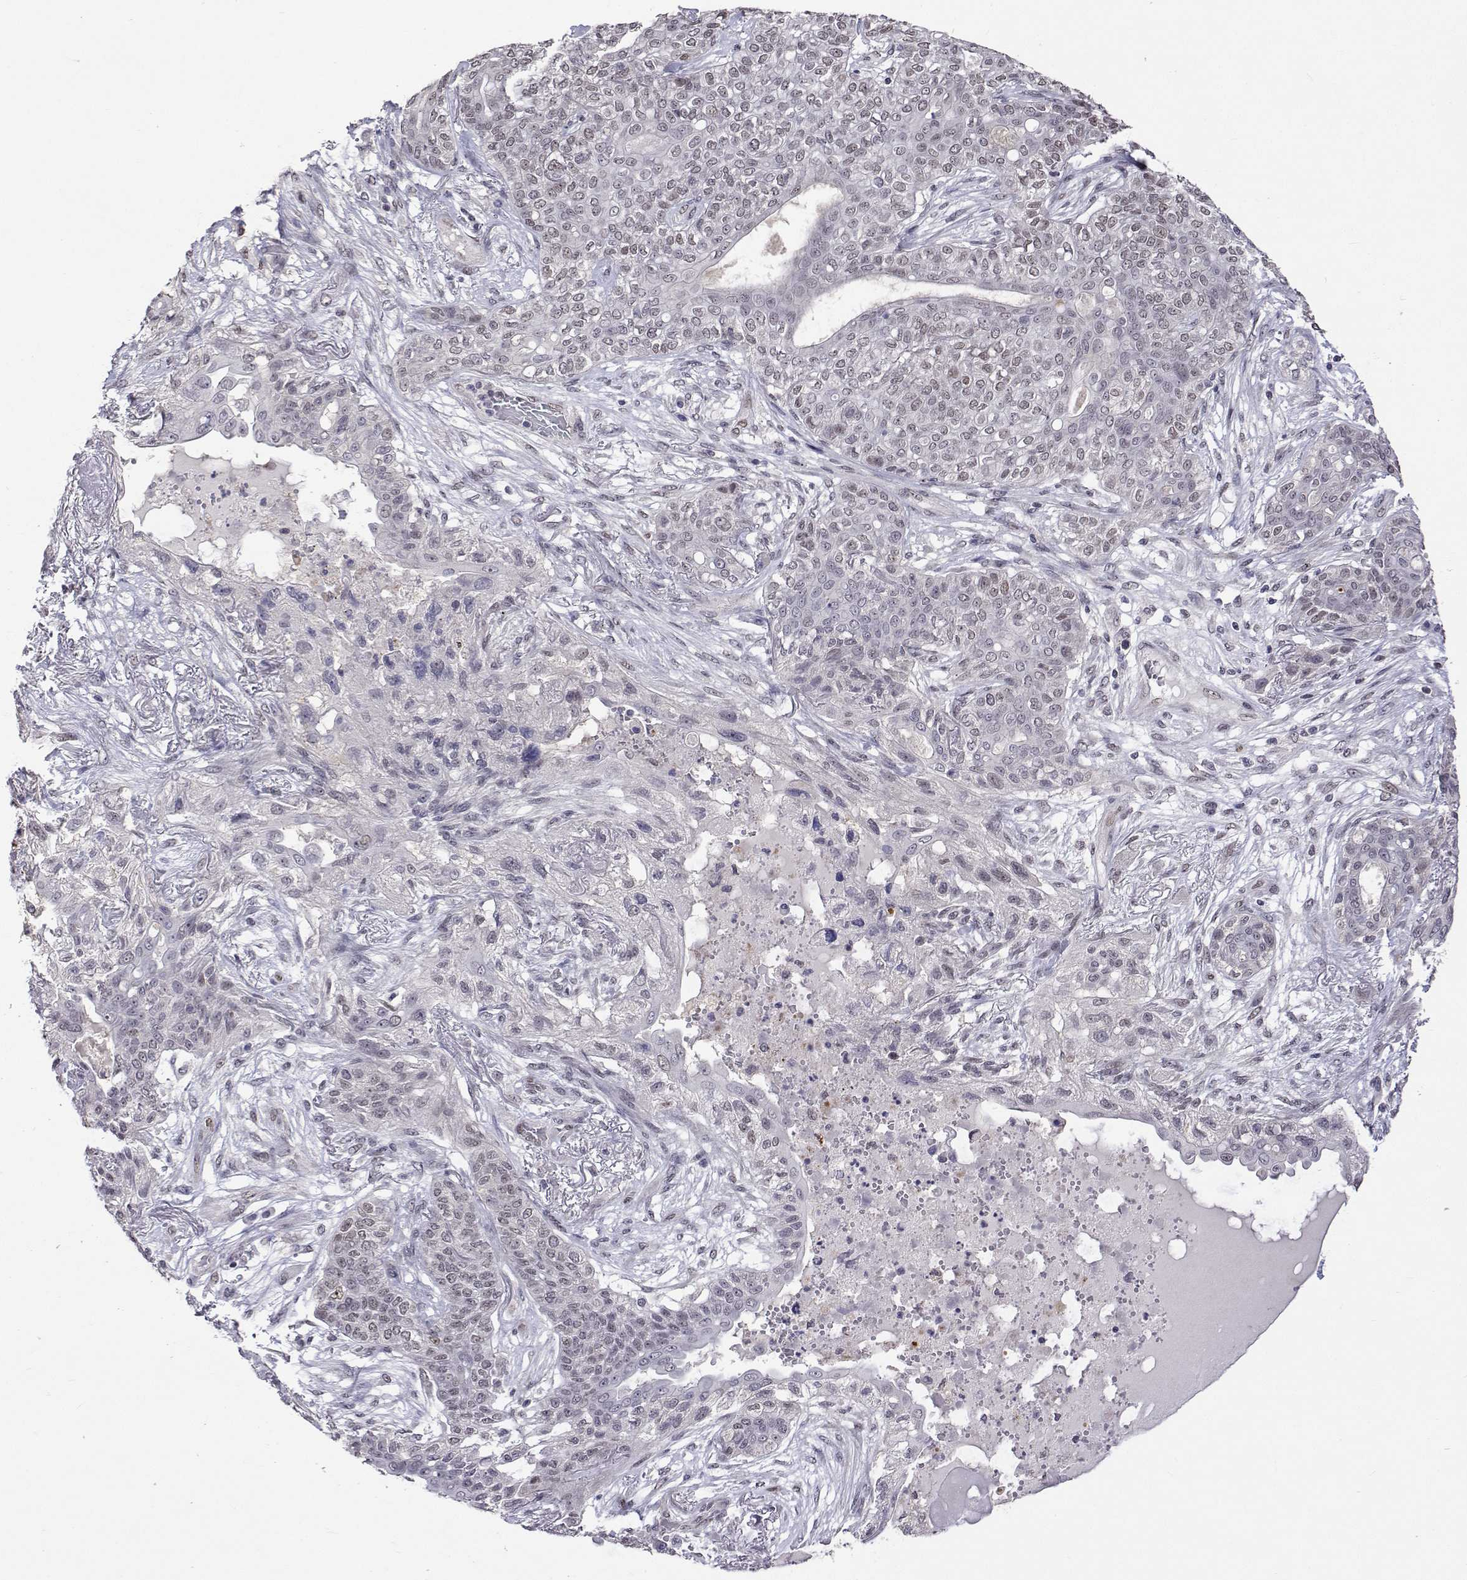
{"staining": {"intensity": "weak", "quantity": "<25%", "location": "nuclear"}, "tissue": "lung cancer", "cell_type": "Tumor cells", "image_type": "cancer", "snomed": [{"axis": "morphology", "description": "Squamous cell carcinoma, NOS"}, {"axis": "topography", "description": "Lung"}], "caption": "Immunohistochemistry image of neoplastic tissue: lung squamous cell carcinoma stained with DAB (3,3'-diaminobenzidine) exhibits no significant protein expression in tumor cells.", "gene": "HNRNPA0", "patient": {"sex": "female", "age": 70}}